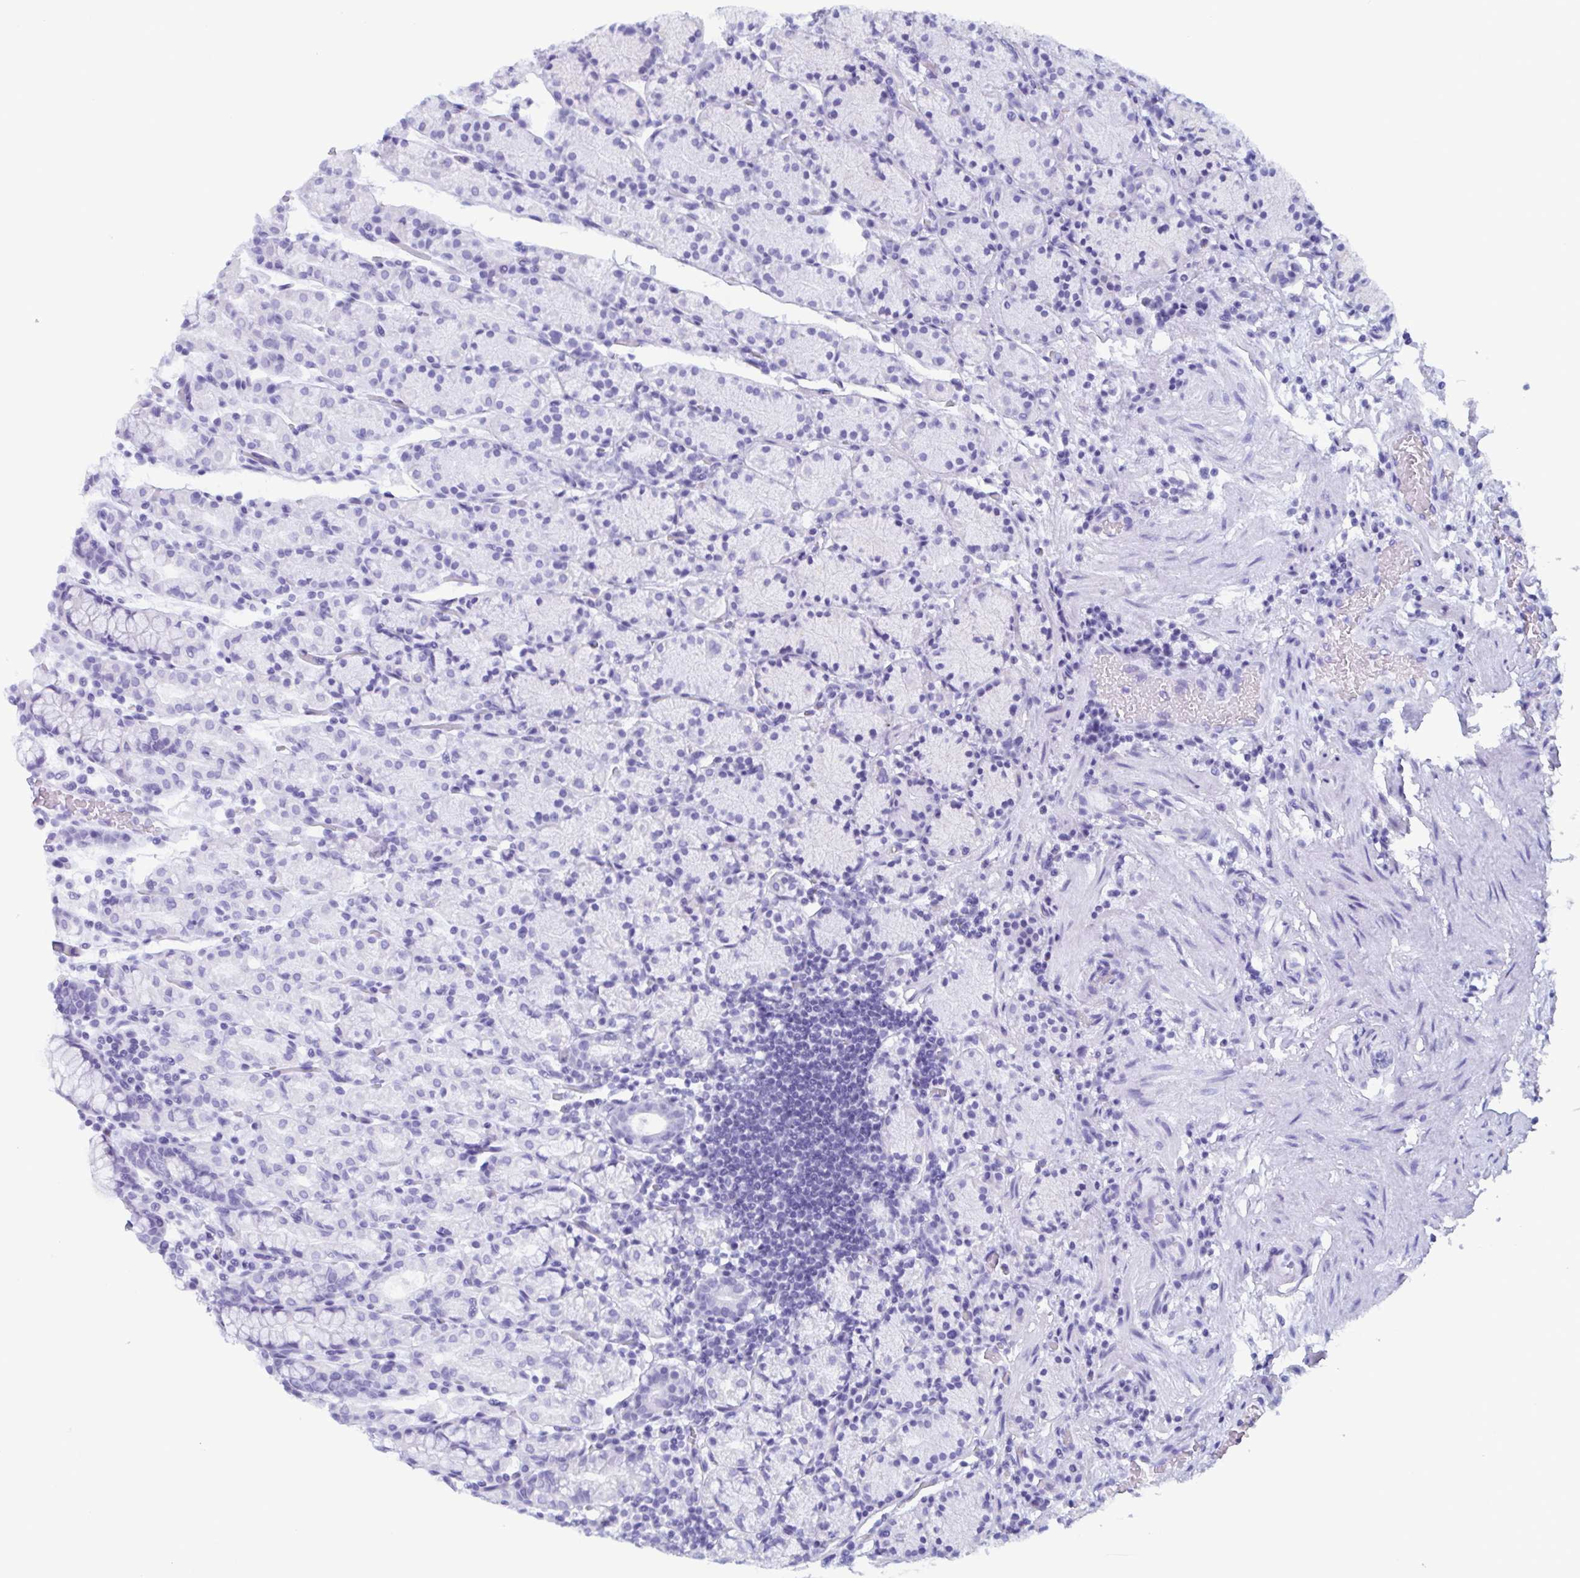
{"staining": {"intensity": "negative", "quantity": "none", "location": "none"}, "tissue": "stomach", "cell_type": "Glandular cells", "image_type": "normal", "snomed": [{"axis": "morphology", "description": "Normal tissue, NOS"}, {"axis": "topography", "description": "Stomach, upper"}, {"axis": "topography", "description": "Stomach"}], "caption": "DAB immunohistochemical staining of normal stomach shows no significant positivity in glandular cells. (DAB immunohistochemistry, high magnification).", "gene": "BPI", "patient": {"sex": "male", "age": 62}}